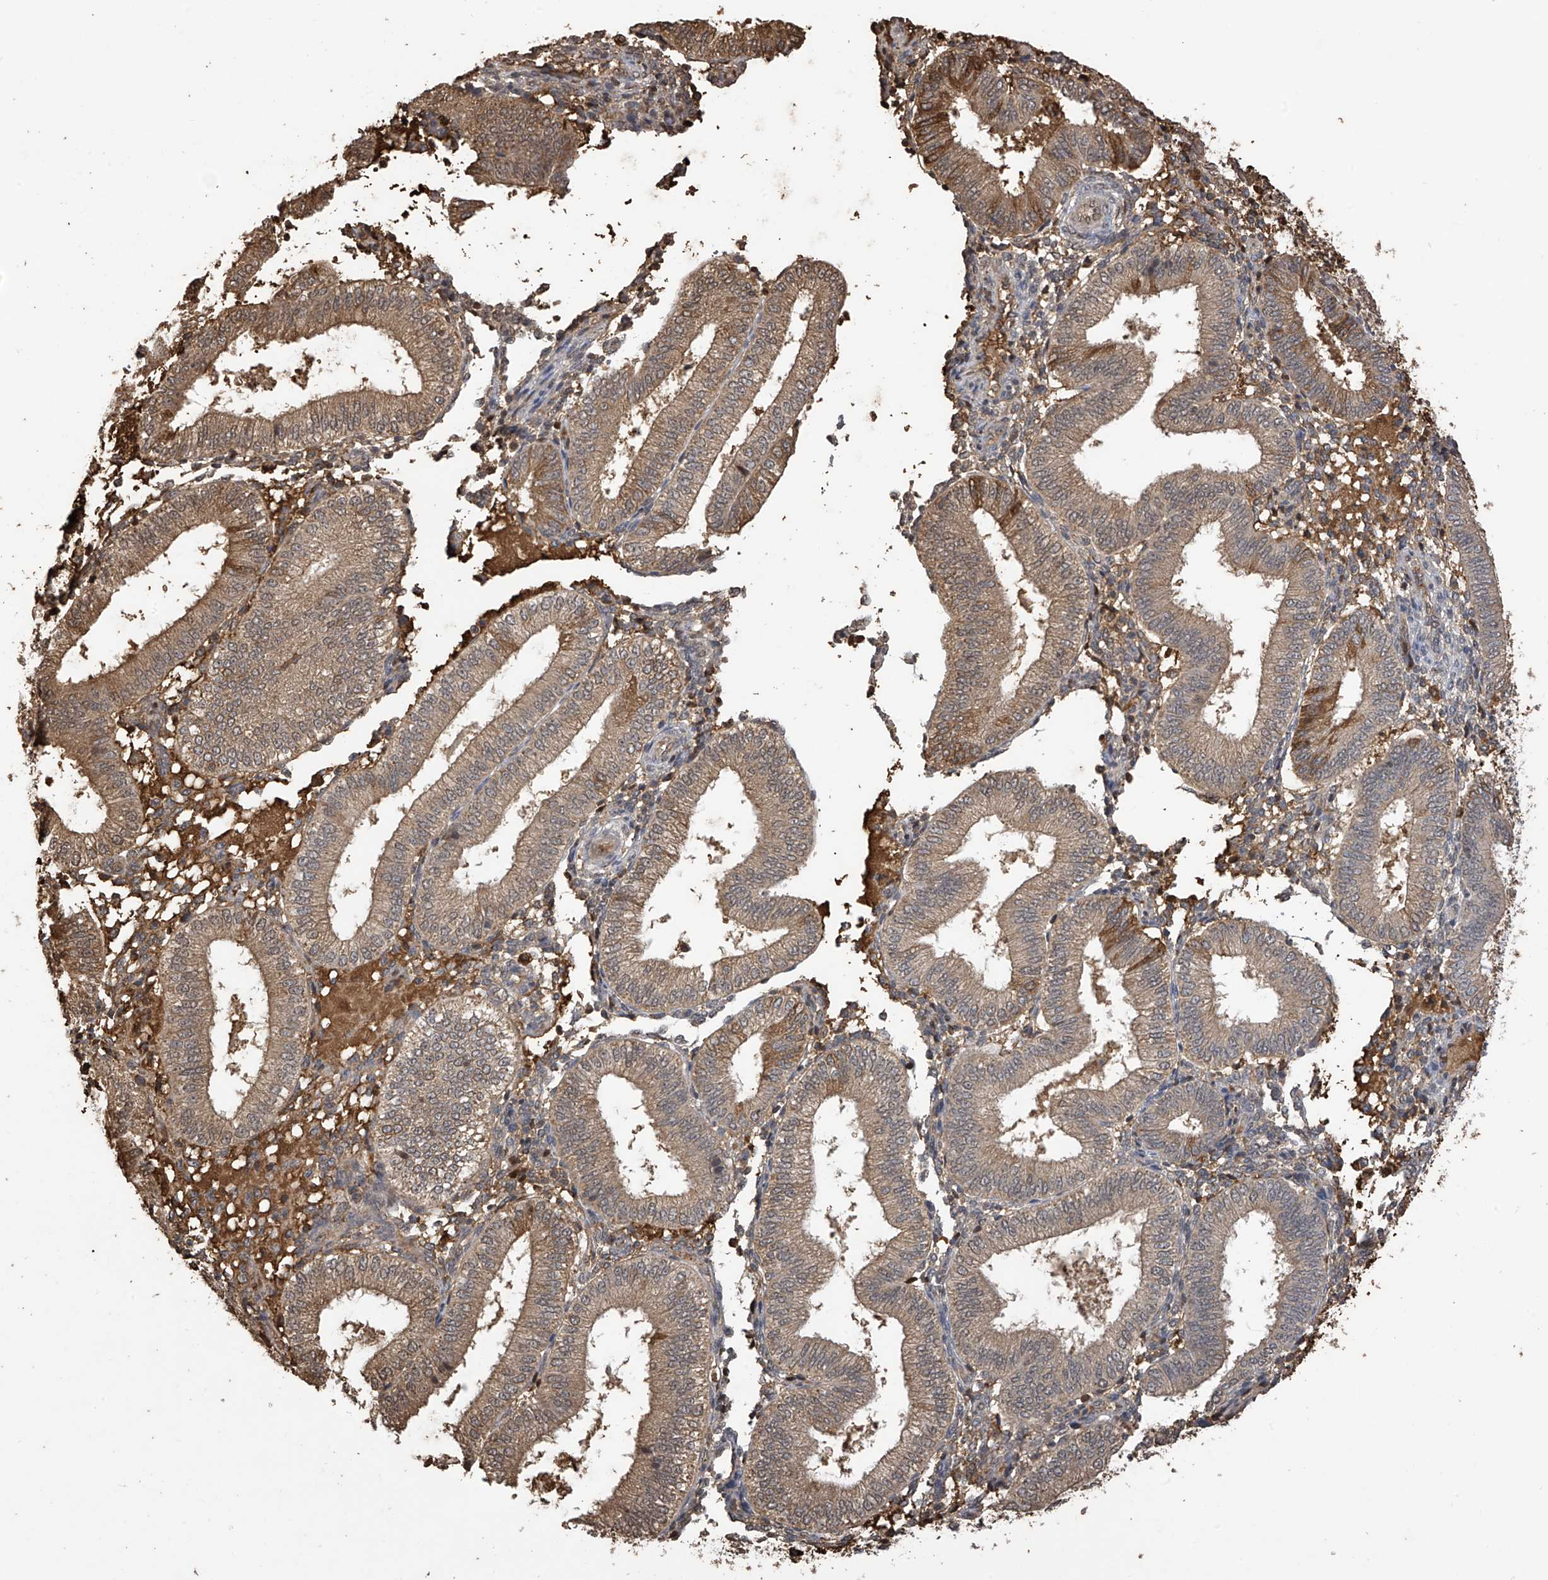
{"staining": {"intensity": "weak", "quantity": "25%-75%", "location": "cytoplasmic/membranous"}, "tissue": "endometrium", "cell_type": "Cells in endometrial stroma", "image_type": "normal", "snomed": [{"axis": "morphology", "description": "Normal tissue, NOS"}, {"axis": "topography", "description": "Endometrium"}], "caption": "A brown stain highlights weak cytoplasmic/membranous staining of a protein in cells in endometrial stroma of benign endometrium.", "gene": "PNPT1", "patient": {"sex": "female", "age": 39}}